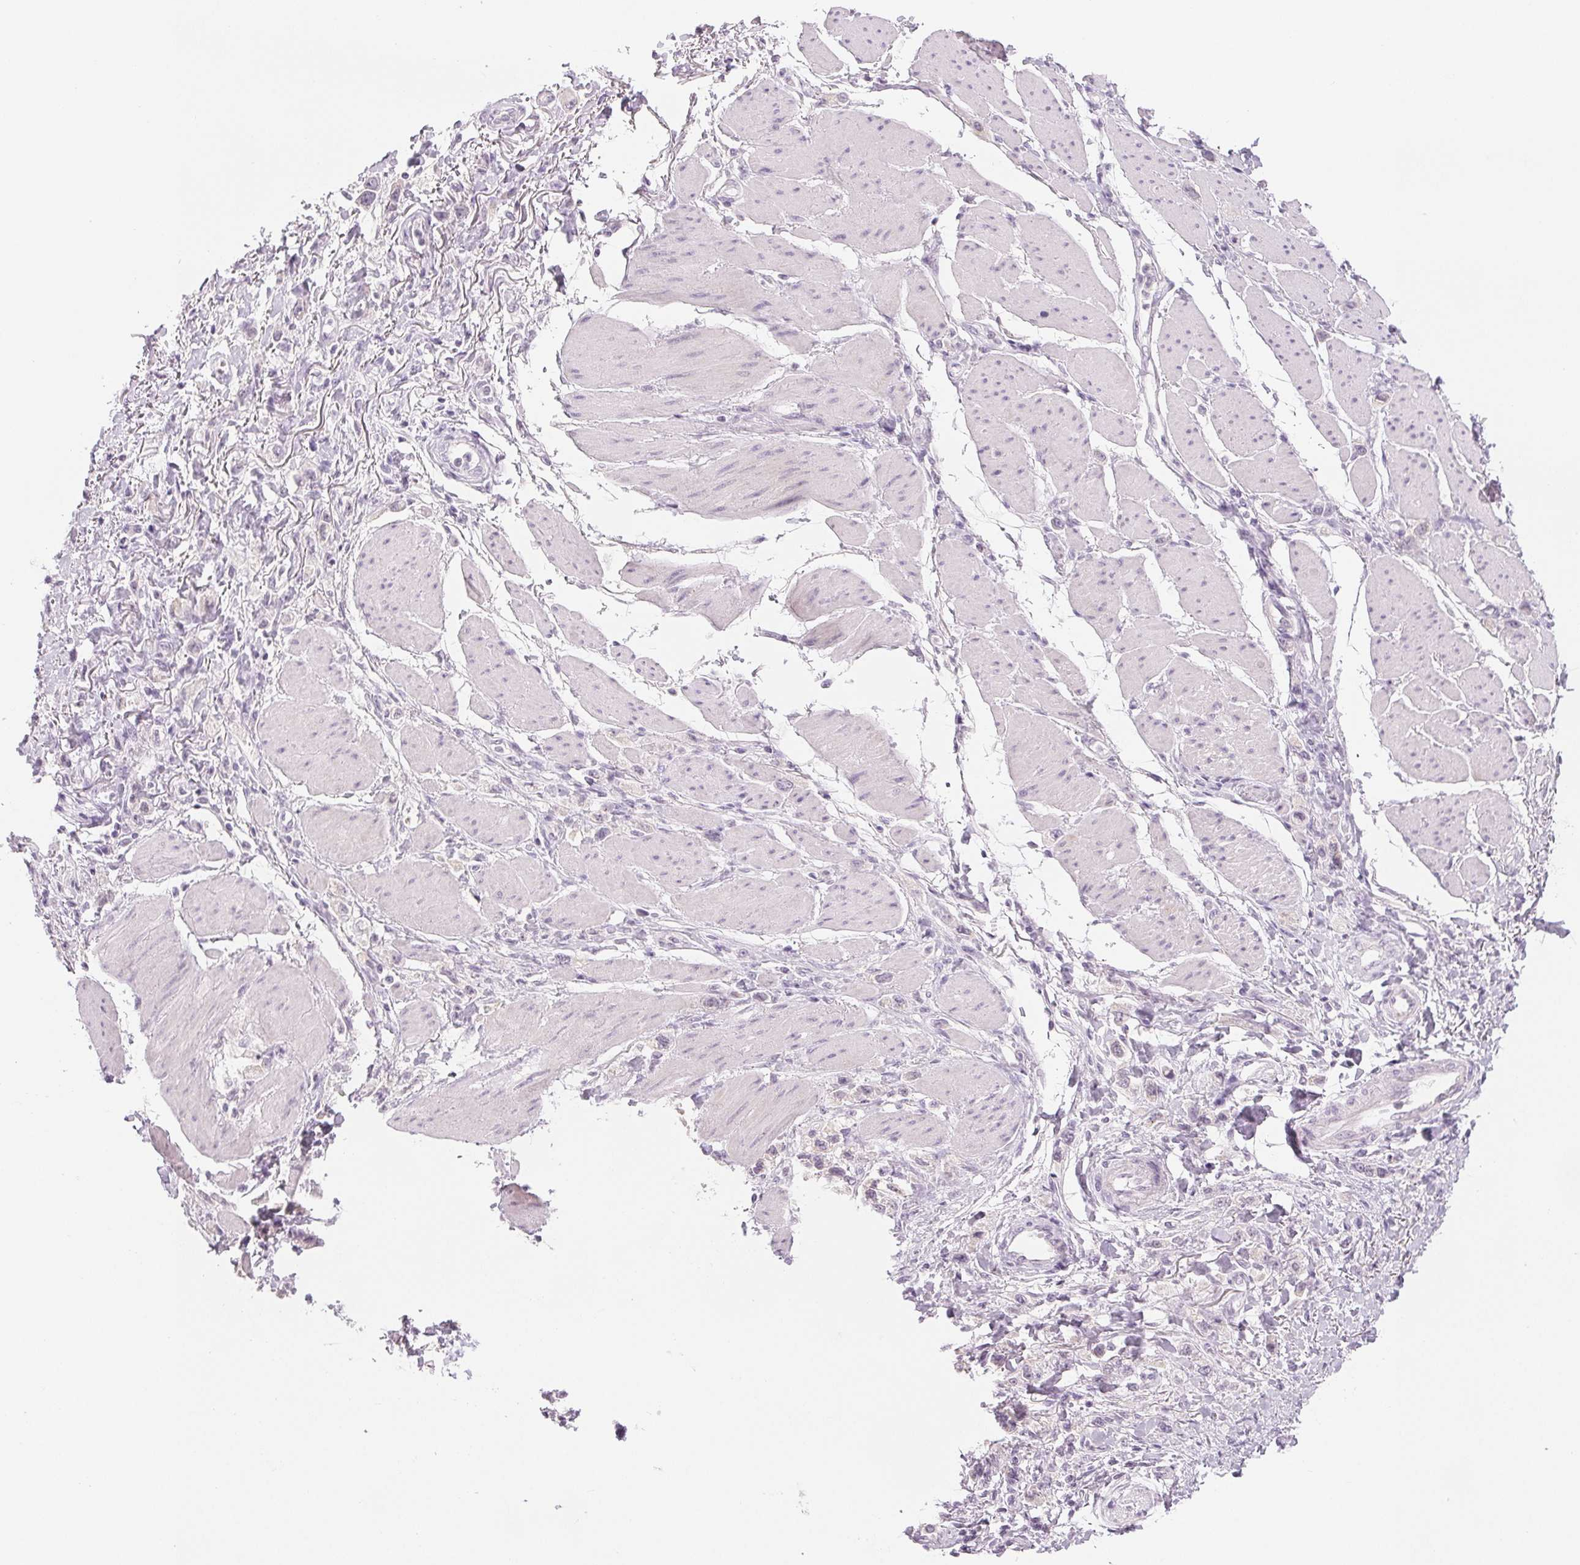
{"staining": {"intensity": "negative", "quantity": "none", "location": "none"}, "tissue": "stomach cancer", "cell_type": "Tumor cells", "image_type": "cancer", "snomed": [{"axis": "morphology", "description": "Adenocarcinoma, NOS"}, {"axis": "topography", "description": "Stomach"}], "caption": "The photomicrograph shows no staining of tumor cells in stomach cancer.", "gene": "EHHADH", "patient": {"sex": "female", "age": 65}}